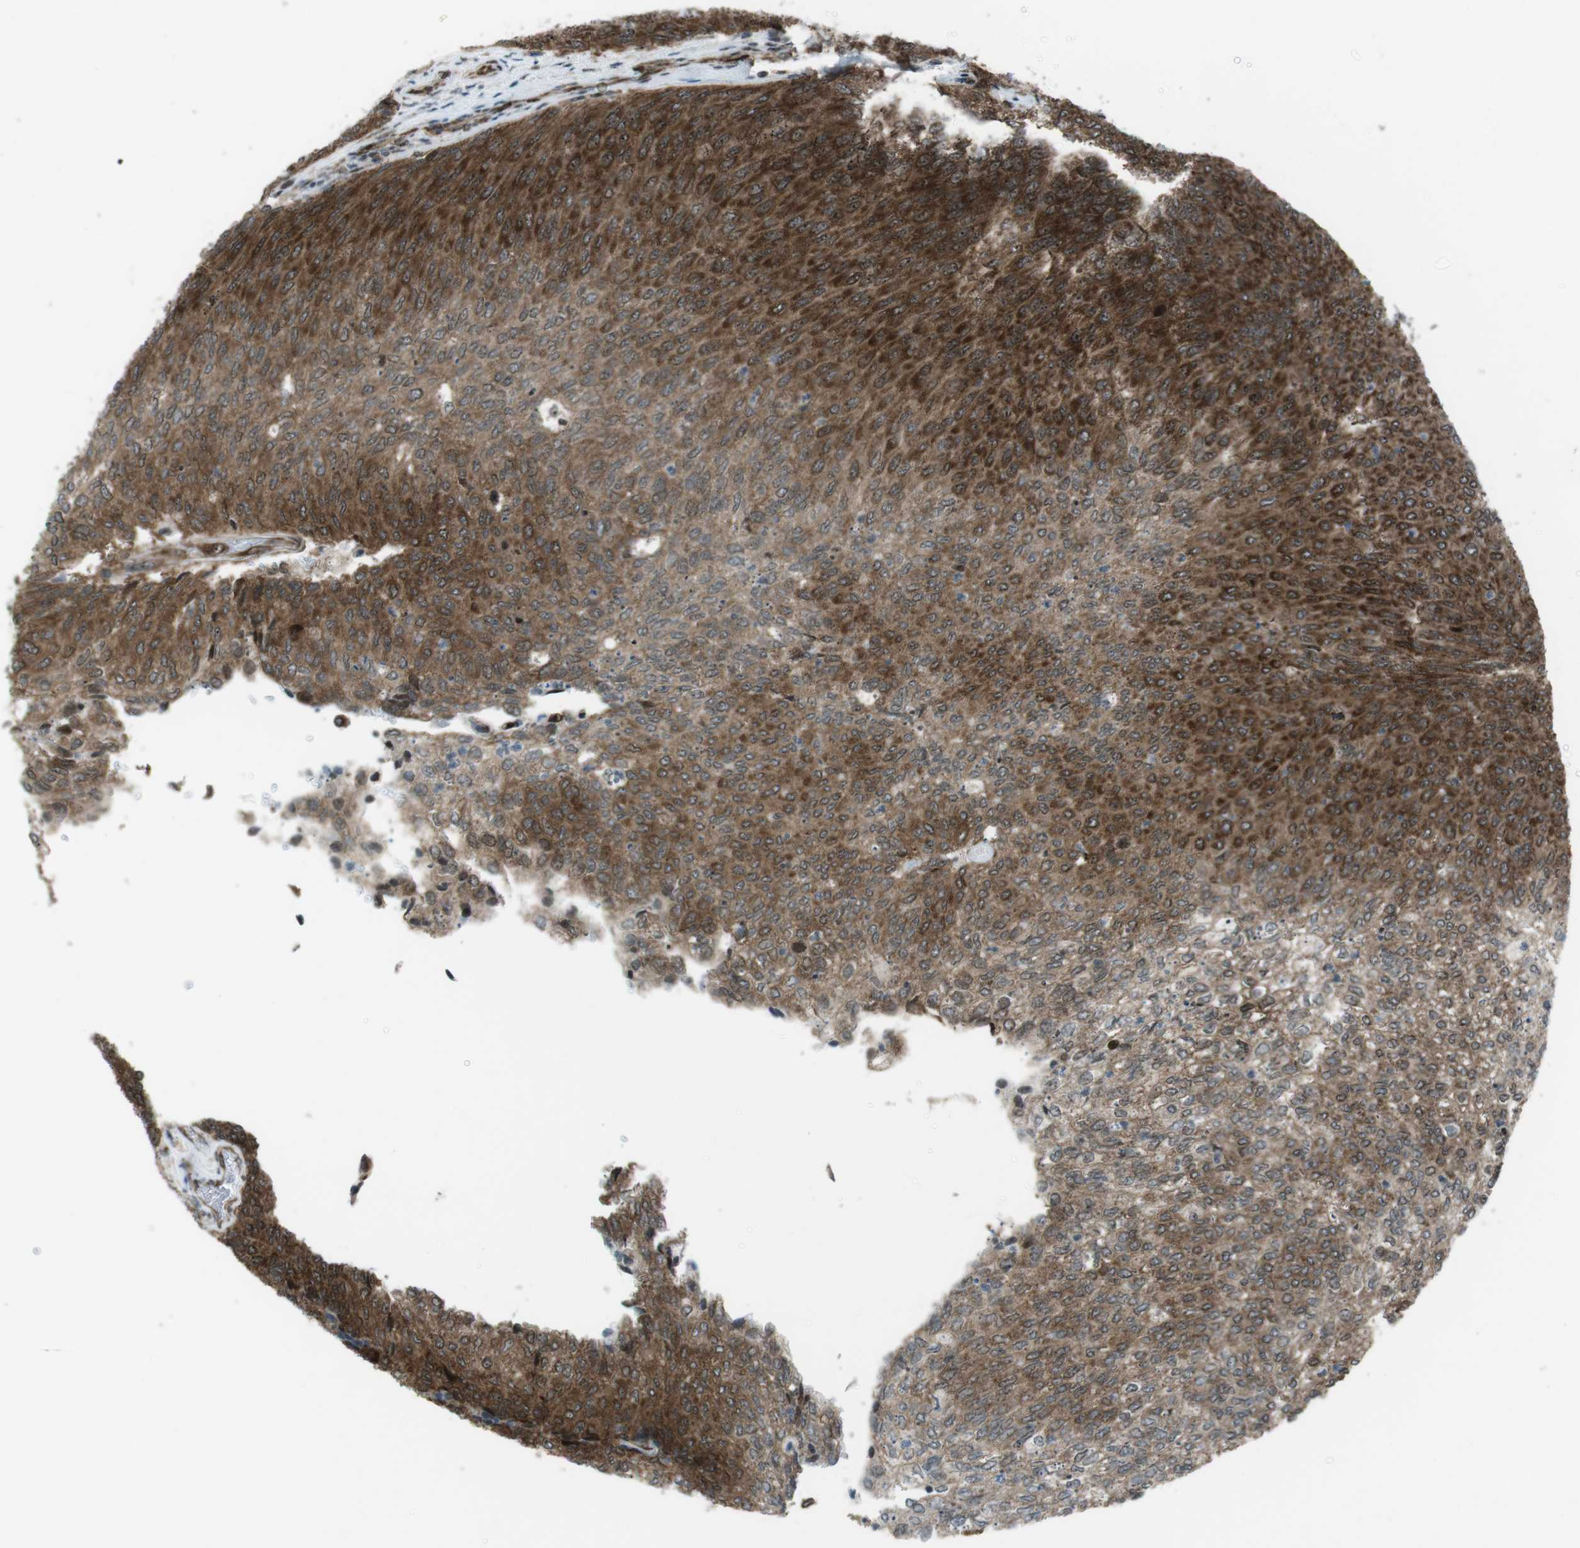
{"staining": {"intensity": "strong", "quantity": ">75%", "location": "cytoplasmic/membranous"}, "tissue": "urothelial cancer", "cell_type": "Tumor cells", "image_type": "cancer", "snomed": [{"axis": "morphology", "description": "Urothelial carcinoma, Low grade"}, {"axis": "topography", "description": "Urinary bladder"}], "caption": "Brown immunohistochemical staining in human low-grade urothelial carcinoma displays strong cytoplasmic/membranous staining in approximately >75% of tumor cells. (Stains: DAB (3,3'-diaminobenzidine) in brown, nuclei in blue, Microscopy: brightfield microscopy at high magnification).", "gene": "CSNK1D", "patient": {"sex": "female", "age": 79}}